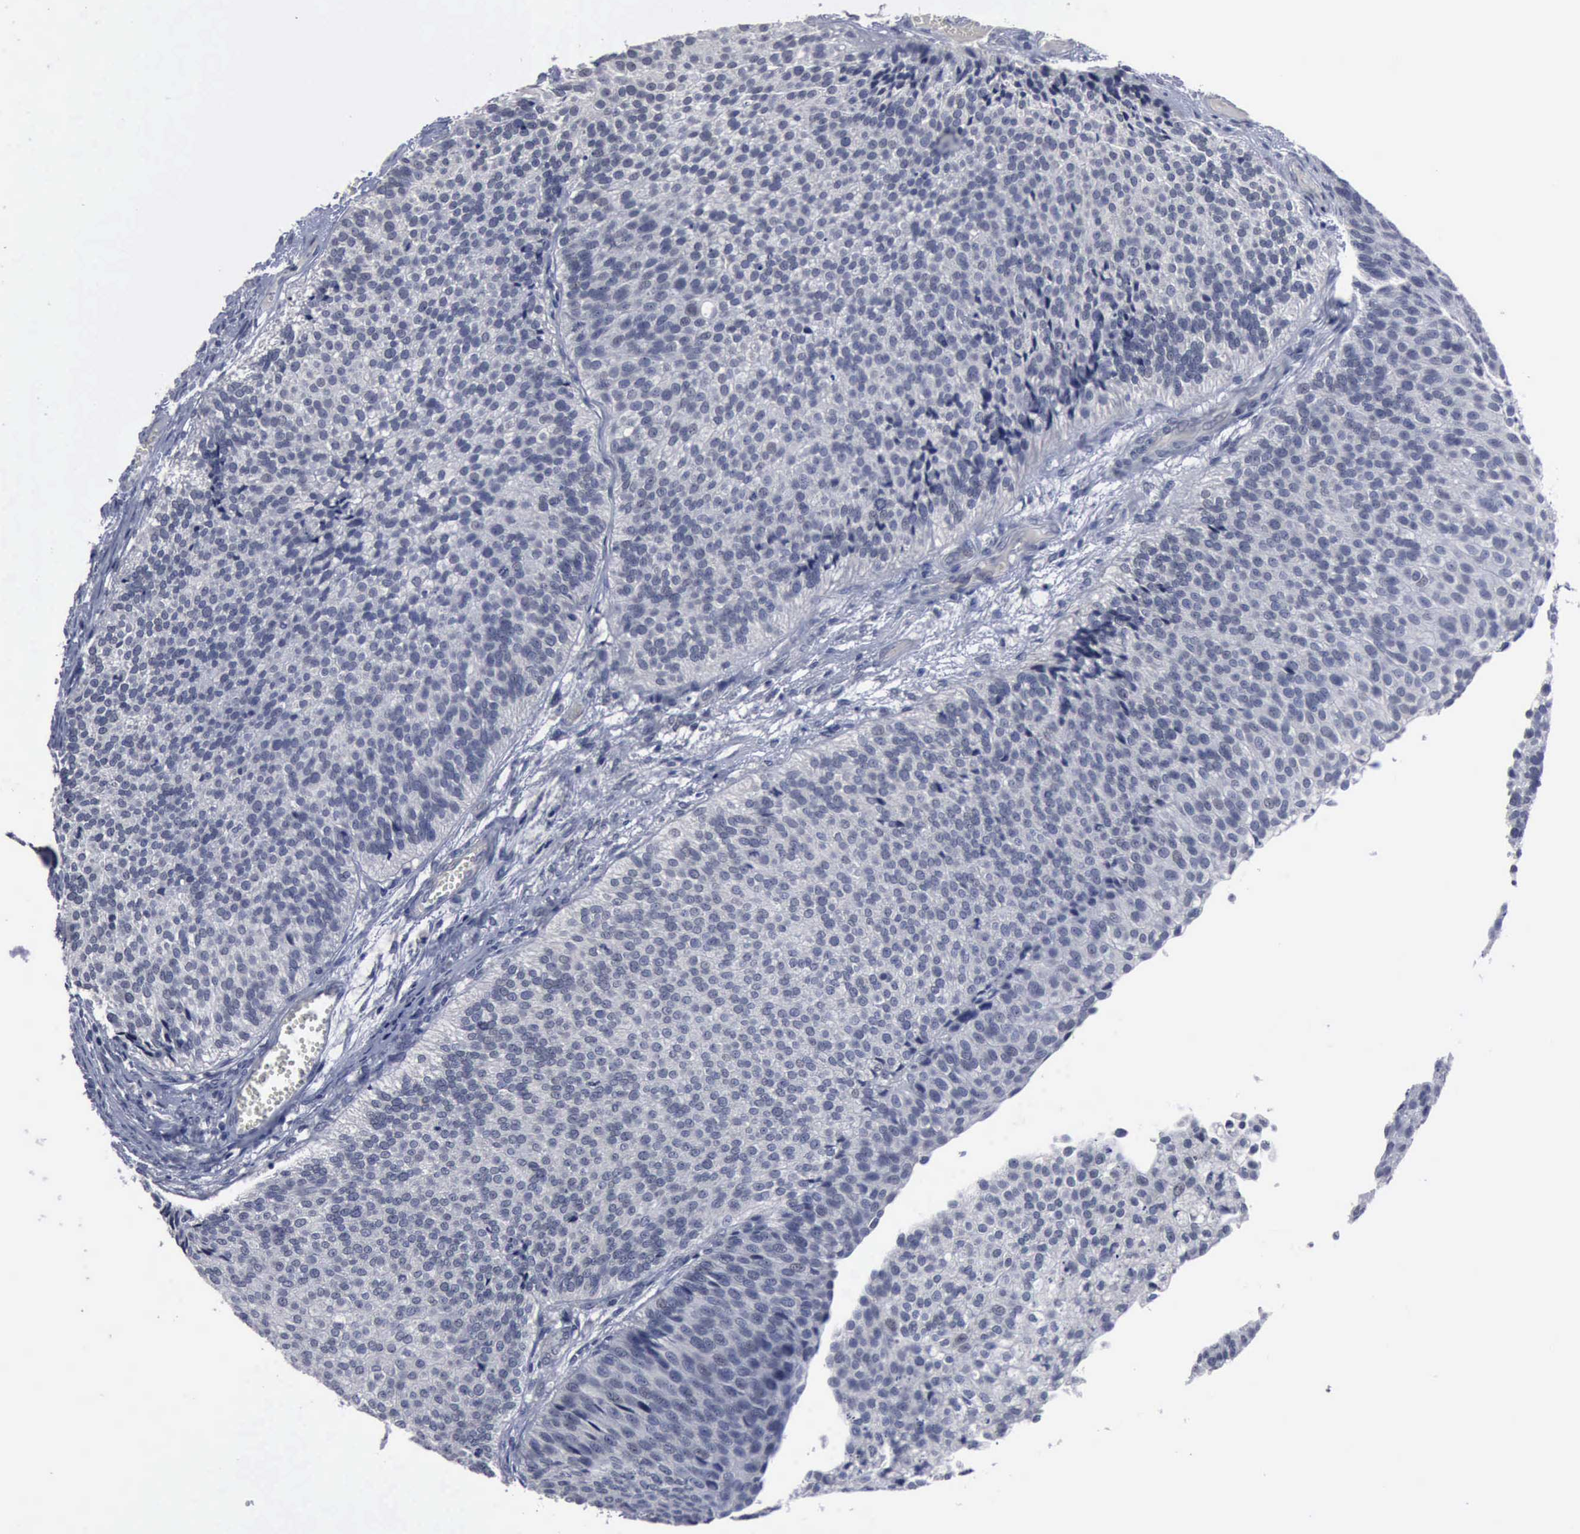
{"staining": {"intensity": "negative", "quantity": "none", "location": "none"}, "tissue": "urothelial cancer", "cell_type": "Tumor cells", "image_type": "cancer", "snomed": [{"axis": "morphology", "description": "Urothelial carcinoma, Low grade"}, {"axis": "topography", "description": "Urinary bladder"}], "caption": "Tumor cells show no significant protein staining in low-grade urothelial carcinoma.", "gene": "MYO18B", "patient": {"sex": "male", "age": 84}}